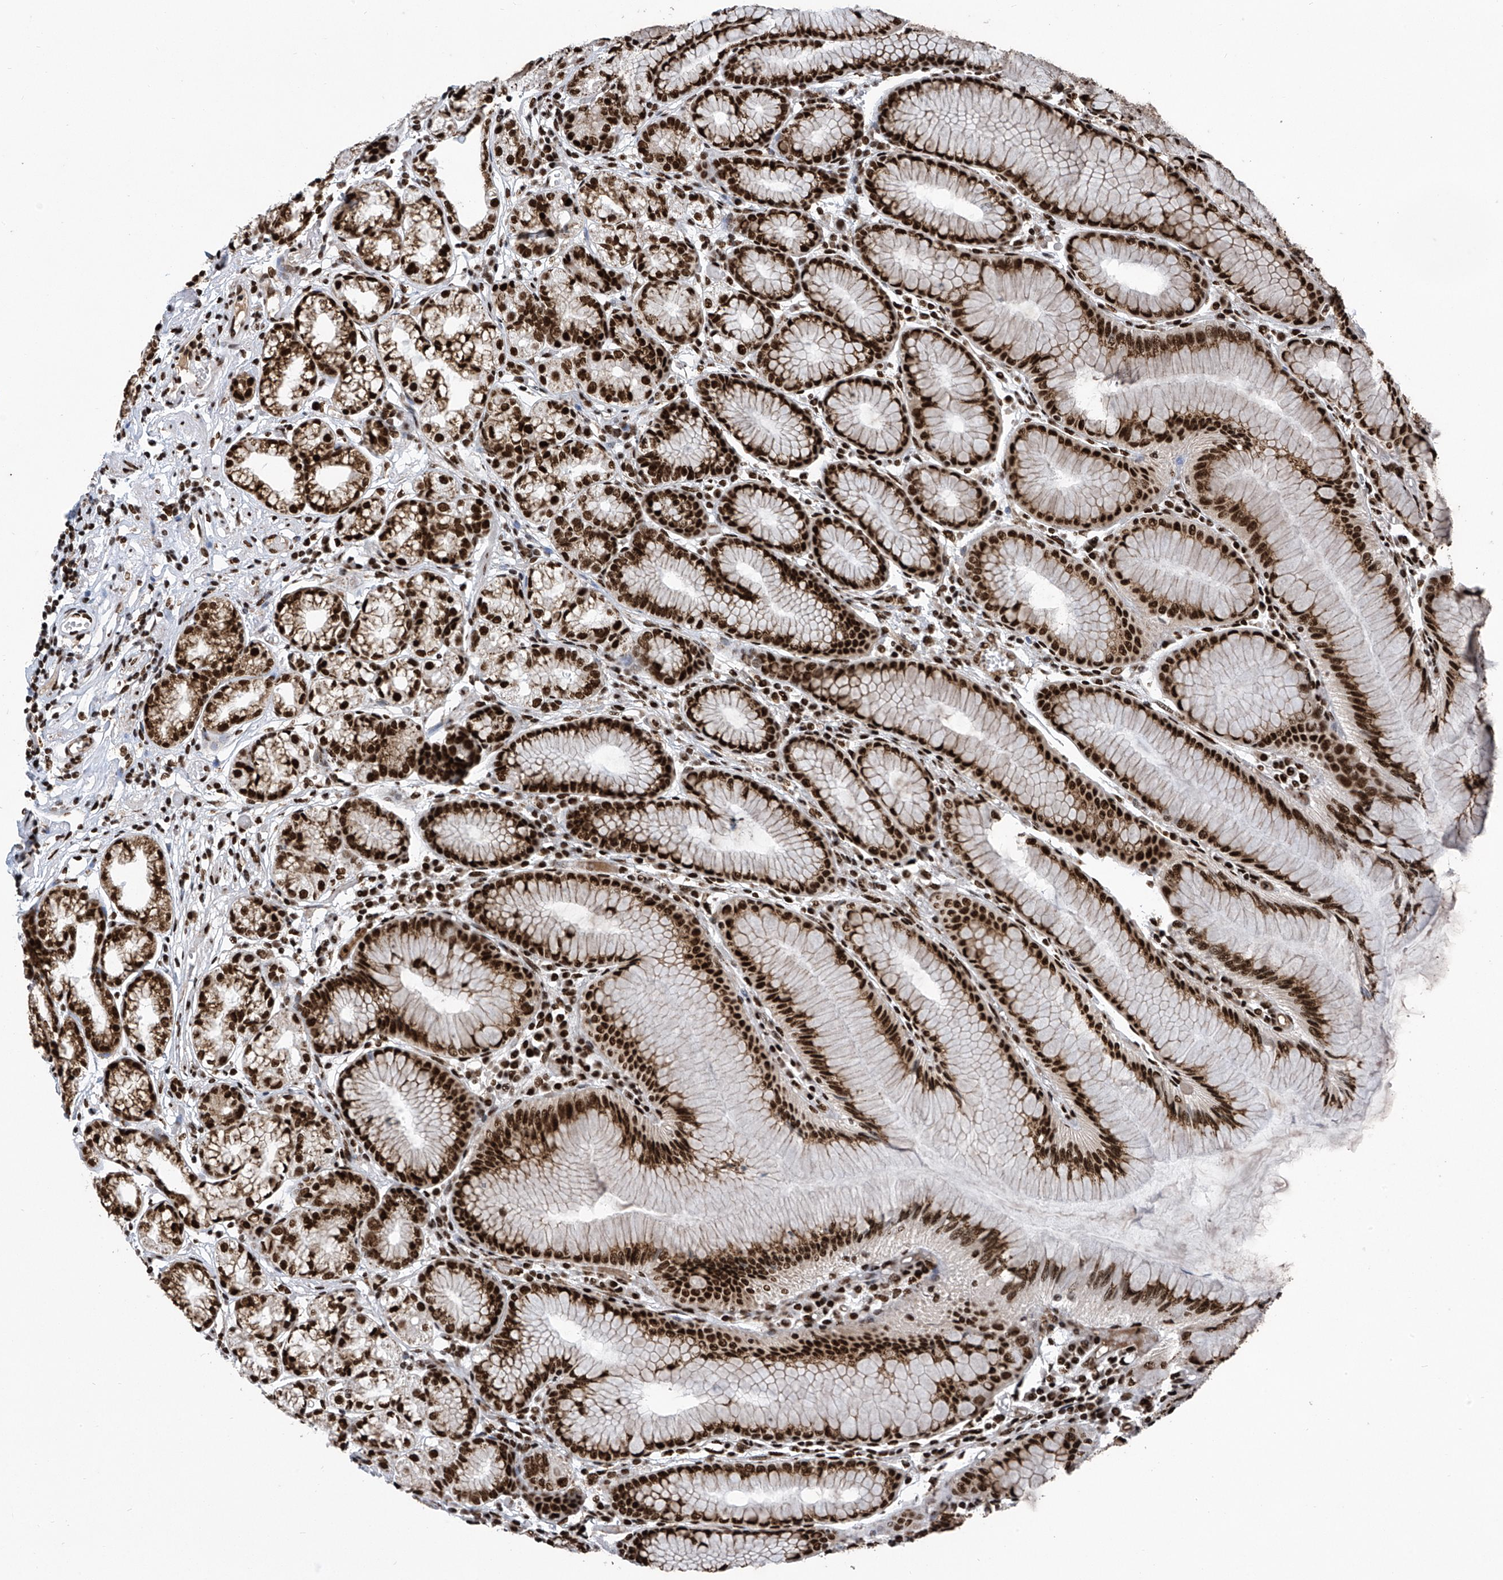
{"staining": {"intensity": "strong", "quantity": ">75%", "location": "cytoplasmic/membranous,nuclear"}, "tissue": "stomach", "cell_type": "Glandular cells", "image_type": "normal", "snomed": [{"axis": "morphology", "description": "Normal tissue, NOS"}, {"axis": "topography", "description": "Stomach"}], "caption": "DAB (3,3'-diaminobenzidine) immunohistochemical staining of normal human stomach reveals strong cytoplasmic/membranous,nuclear protein expression in about >75% of glandular cells.", "gene": "APLF", "patient": {"sex": "female", "age": 57}}